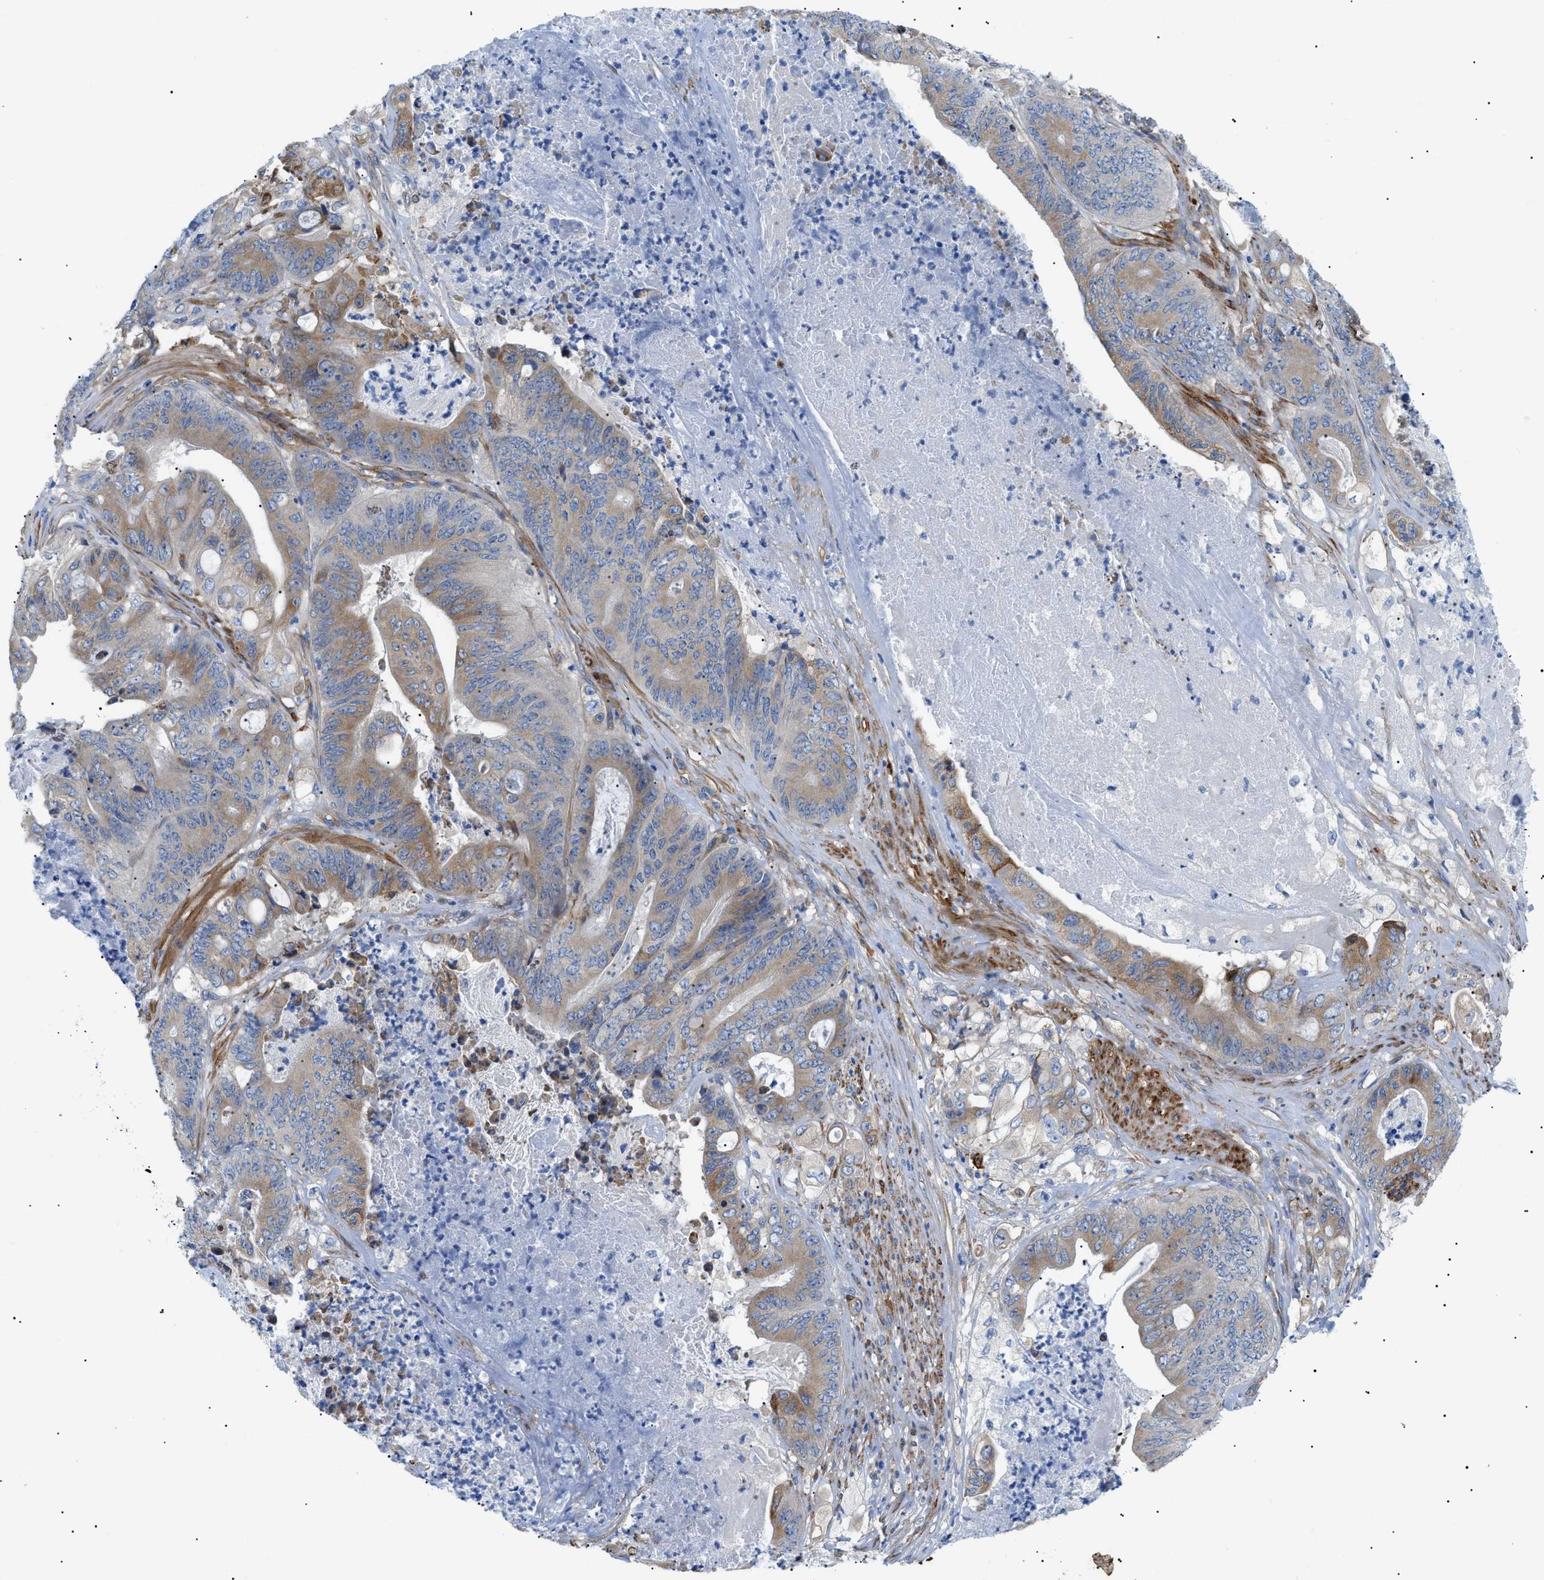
{"staining": {"intensity": "moderate", "quantity": "25%-75%", "location": "cytoplasmic/membranous"}, "tissue": "stomach cancer", "cell_type": "Tumor cells", "image_type": "cancer", "snomed": [{"axis": "morphology", "description": "Adenocarcinoma, NOS"}, {"axis": "topography", "description": "Stomach"}], "caption": "Immunohistochemistry photomicrograph of human stomach cancer (adenocarcinoma) stained for a protein (brown), which exhibits medium levels of moderate cytoplasmic/membranous staining in about 25%-75% of tumor cells.", "gene": "HSPB8", "patient": {"sex": "female", "age": 73}}